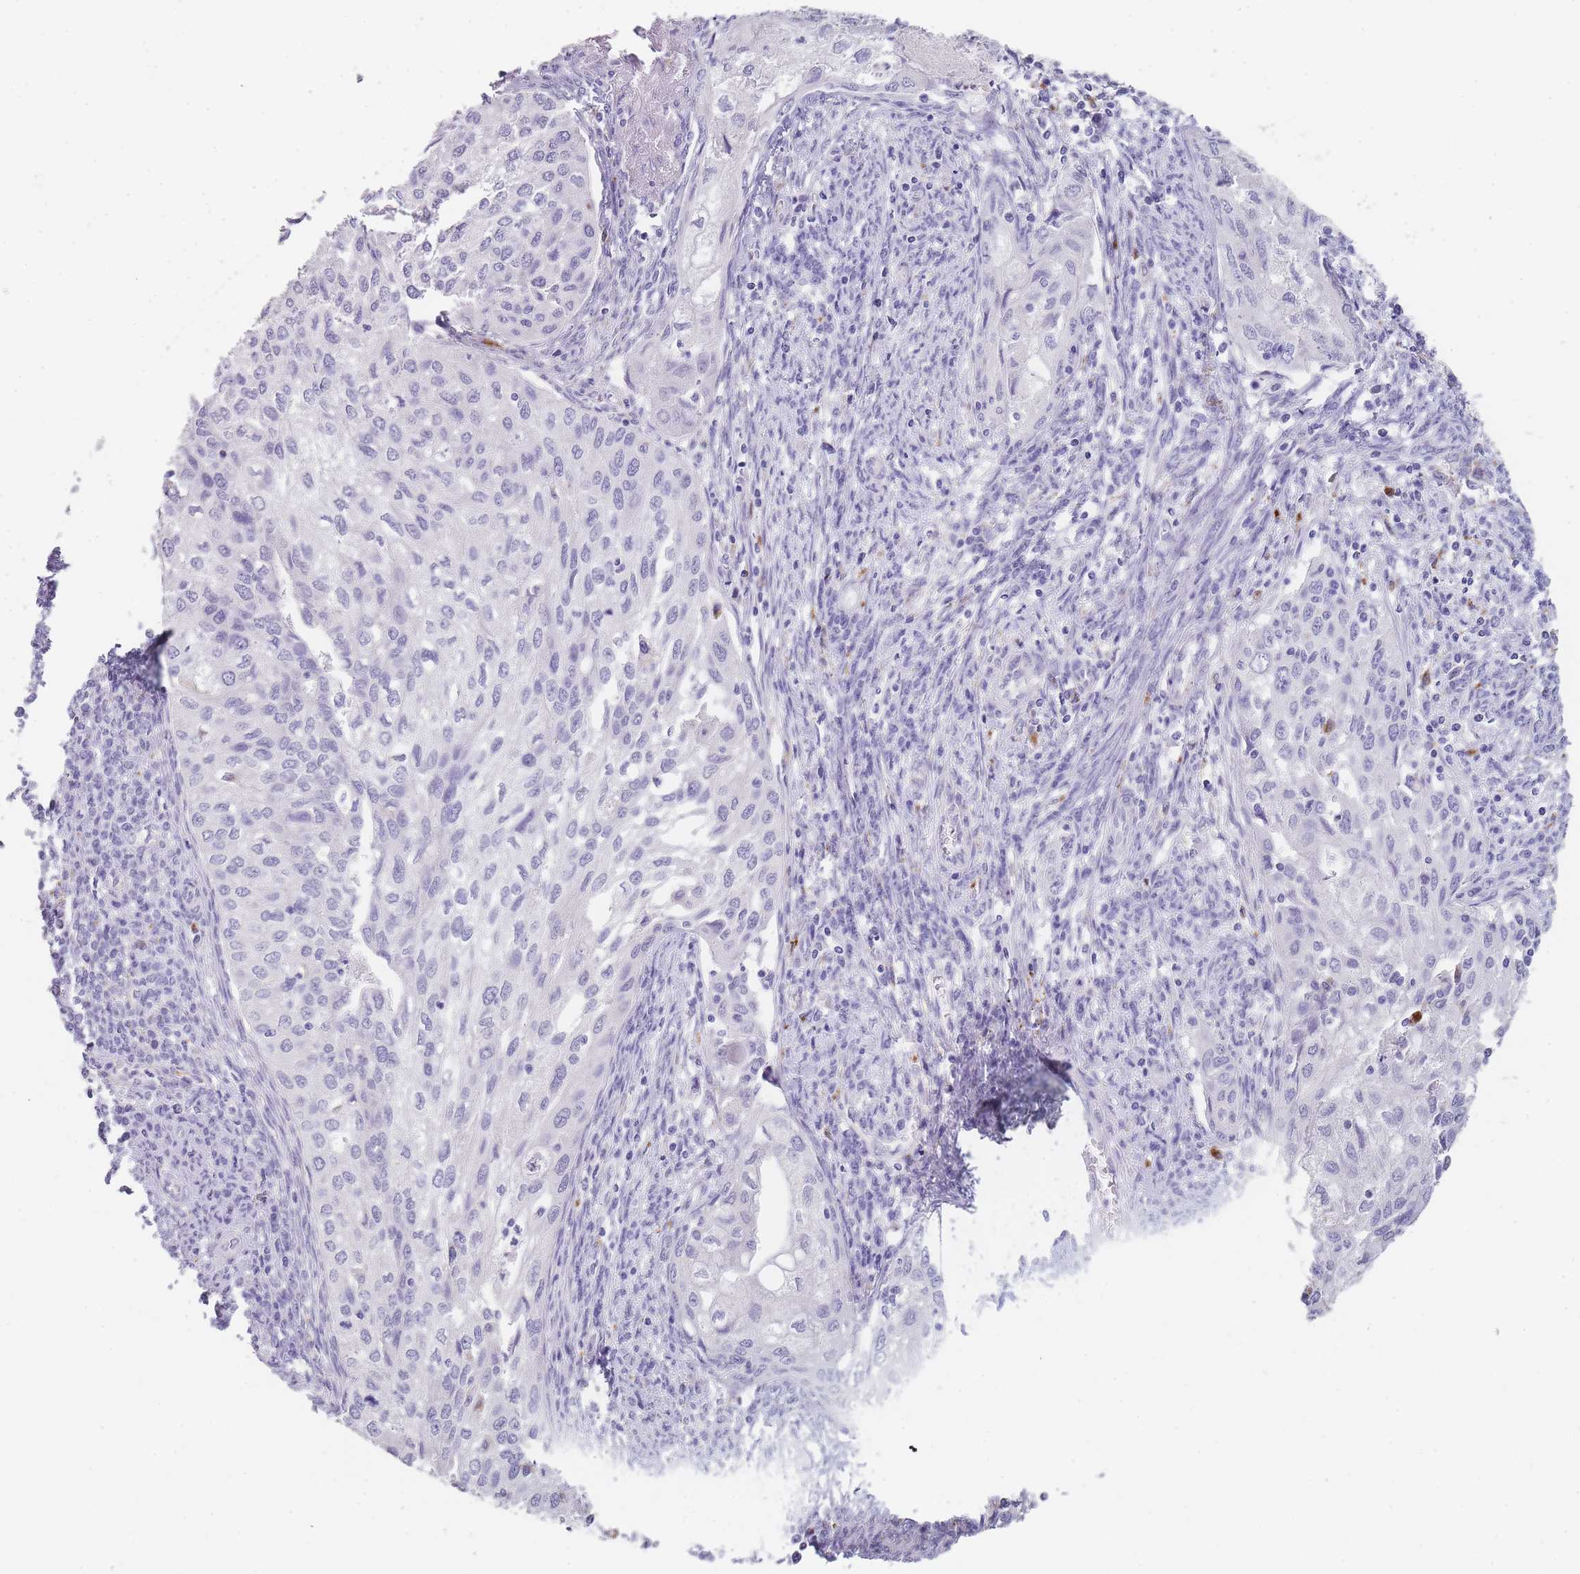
{"staining": {"intensity": "negative", "quantity": "none", "location": "none"}, "tissue": "cervical cancer", "cell_type": "Tumor cells", "image_type": "cancer", "snomed": [{"axis": "morphology", "description": "Squamous cell carcinoma, NOS"}, {"axis": "topography", "description": "Cervix"}], "caption": "Tumor cells show no significant staining in squamous cell carcinoma (cervical).", "gene": "RHO", "patient": {"sex": "female", "age": 67}}